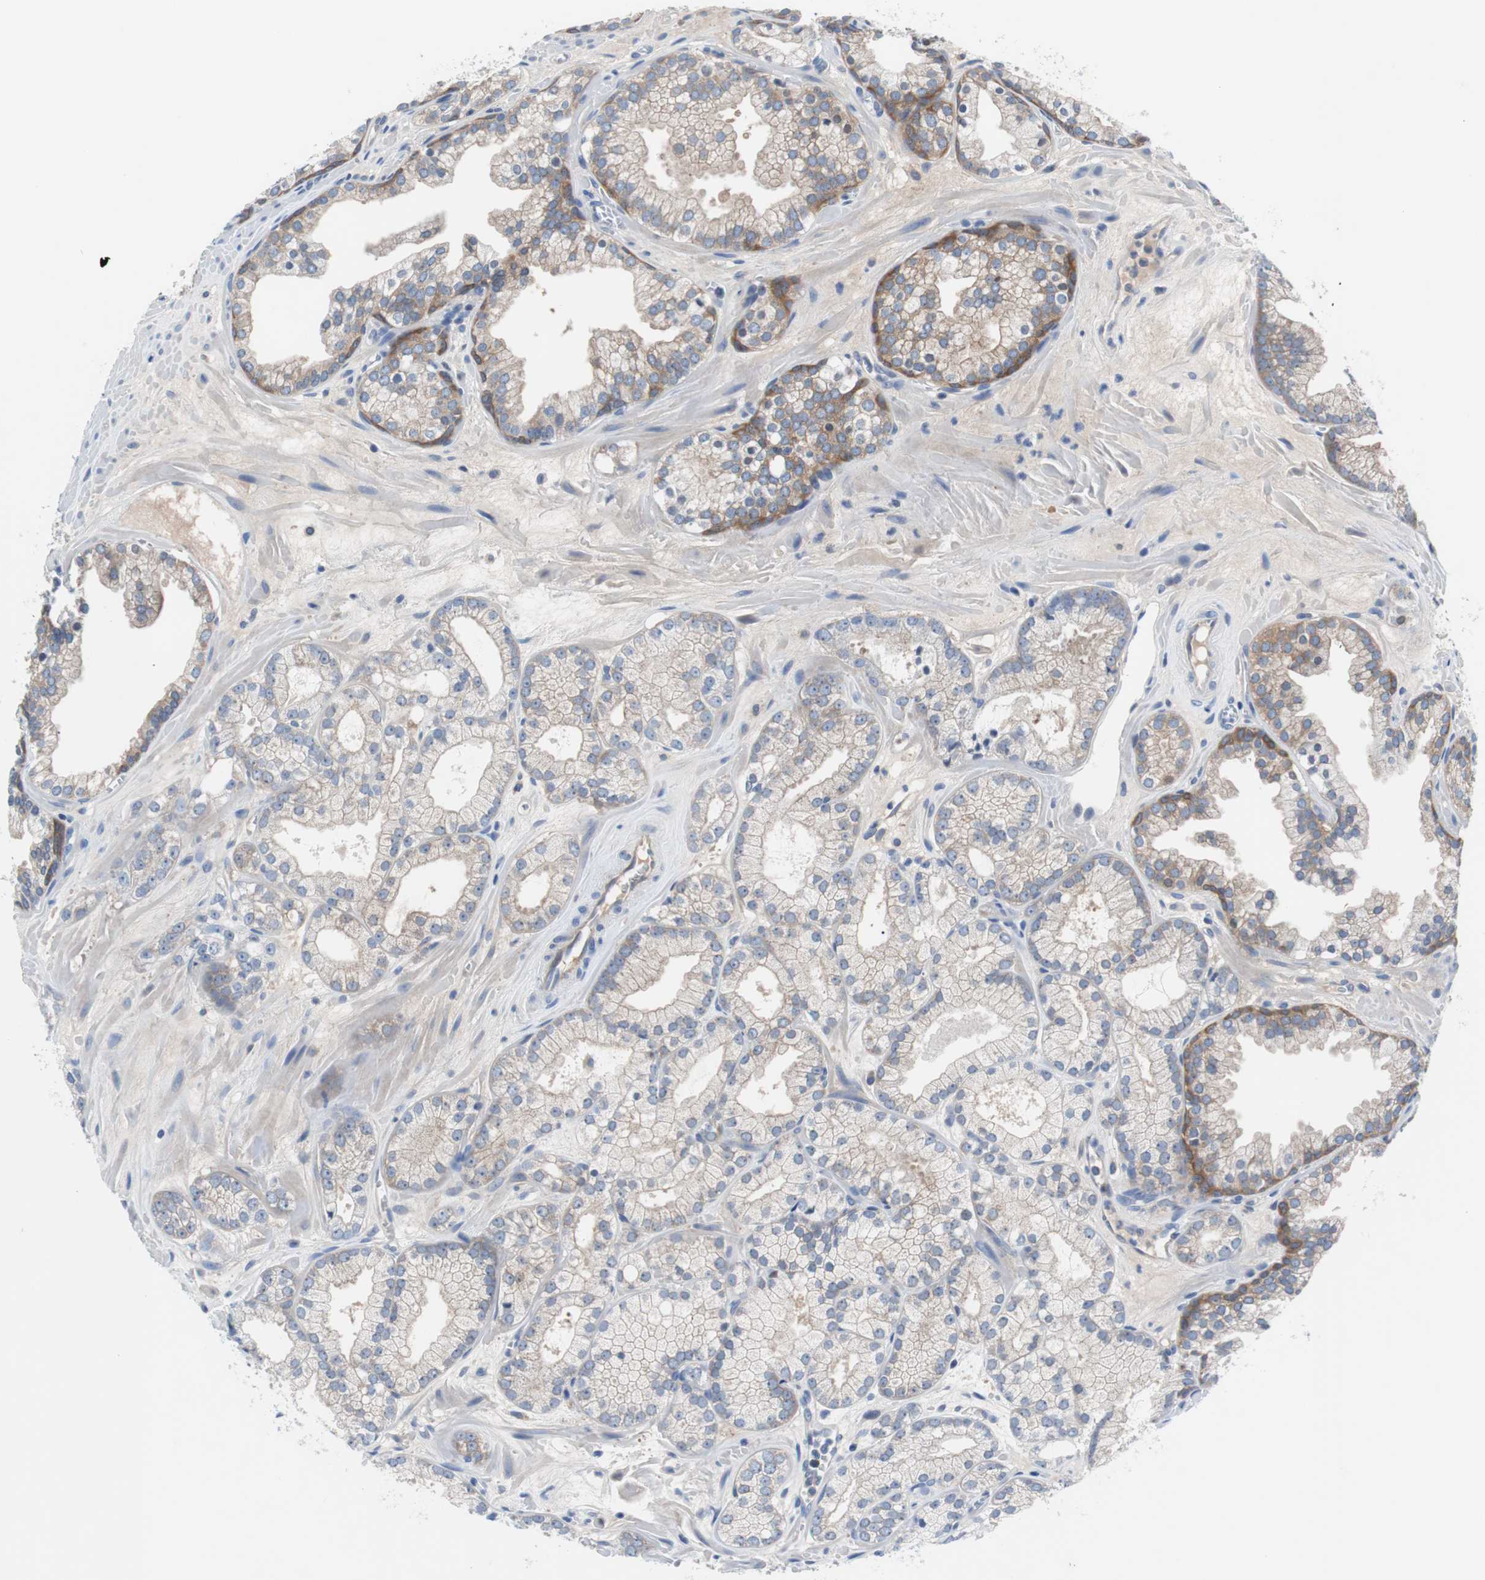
{"staining": {"intensity": "weak", "quantity": ">75%", "location": "cytoplasmic/membranous"}, "tissue": "prostate cancer", "cell_type": "Tumor cells", "image_type": "cancer", "snomed": [{"axis": "morphology", "description": "Adenocarcinoma, Low grade"}, {"axis": "topography", "description": "Prostate"}], "caption": "DAB immunohistochemical staining of human prostate cancer demonstrates weak cytoplasmic/membranous protein staining in about >75% of tumor cells. The protein of interest is shown in brown color, while the nuclei are stained blue.", "gene": "EEF2K", "patient": {"sex": "male", "age": 57}}